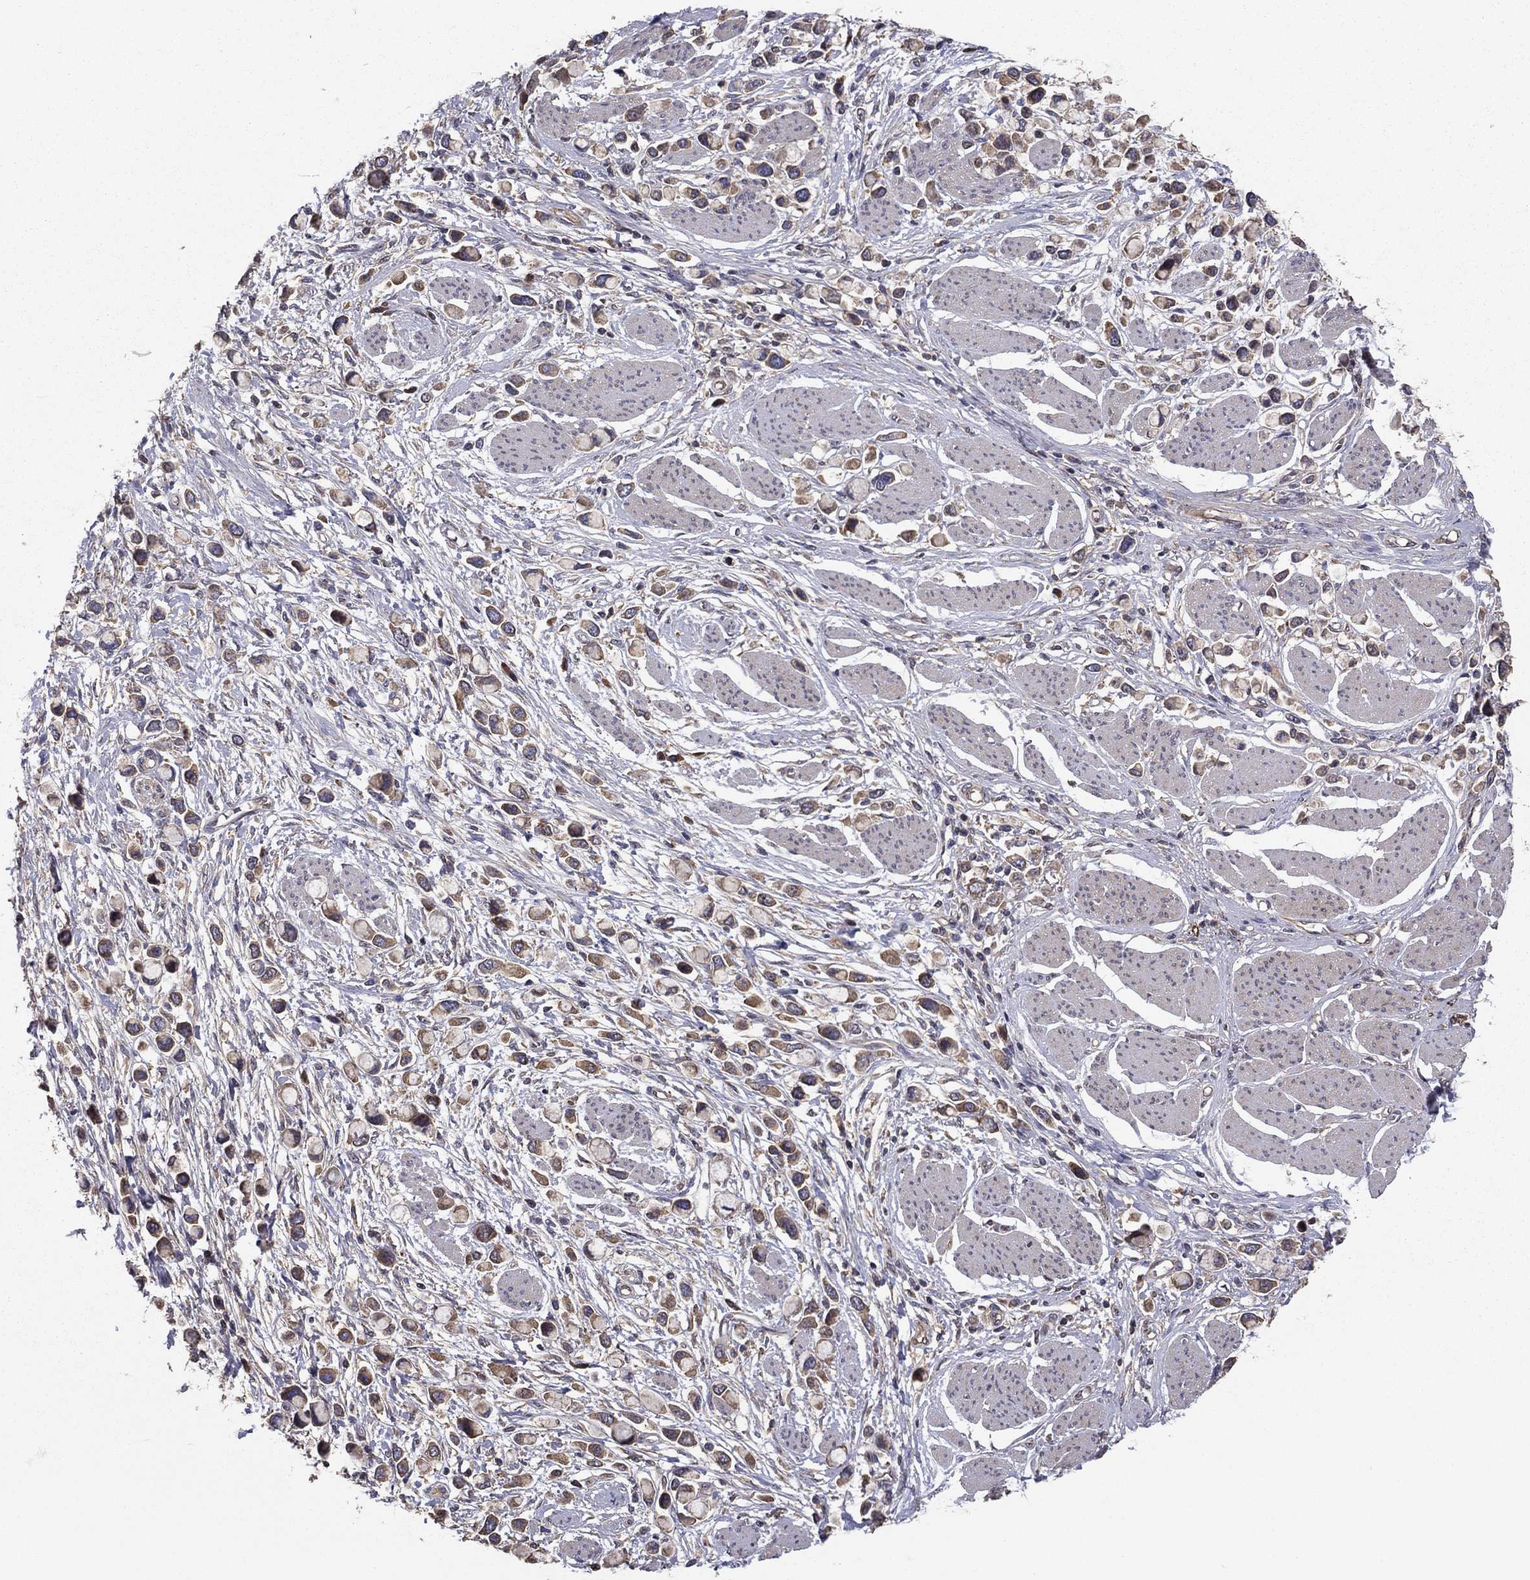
{"staining": {"intensity": "moderate", "quantity": "<25%", "location": "cytoplasmic/membranous"}, "tissue": "stomach cancer", "cell_type": "Tumor cells", "image_type": "cancer", "snomed": [{"axis": "morphology", "description": "Adenocarcinoma, NOS"}, {"axis": "topography", "description": "Stomach"}], "caption": "Immunohistochemical staining of stomach cancer (adenocarcinoma) exhibits low levels of moderate cytoplasmic/membranous protein expression in approximately <25% of tumor cells. The staining was performed using DAB (3,3'-diaminobenzidine), with brown indicating positive protein expression. Nuclei are stained blue with hematoxylin.", "gene": "BABAM2", "patient": {"sex": "female", "age": 81}}